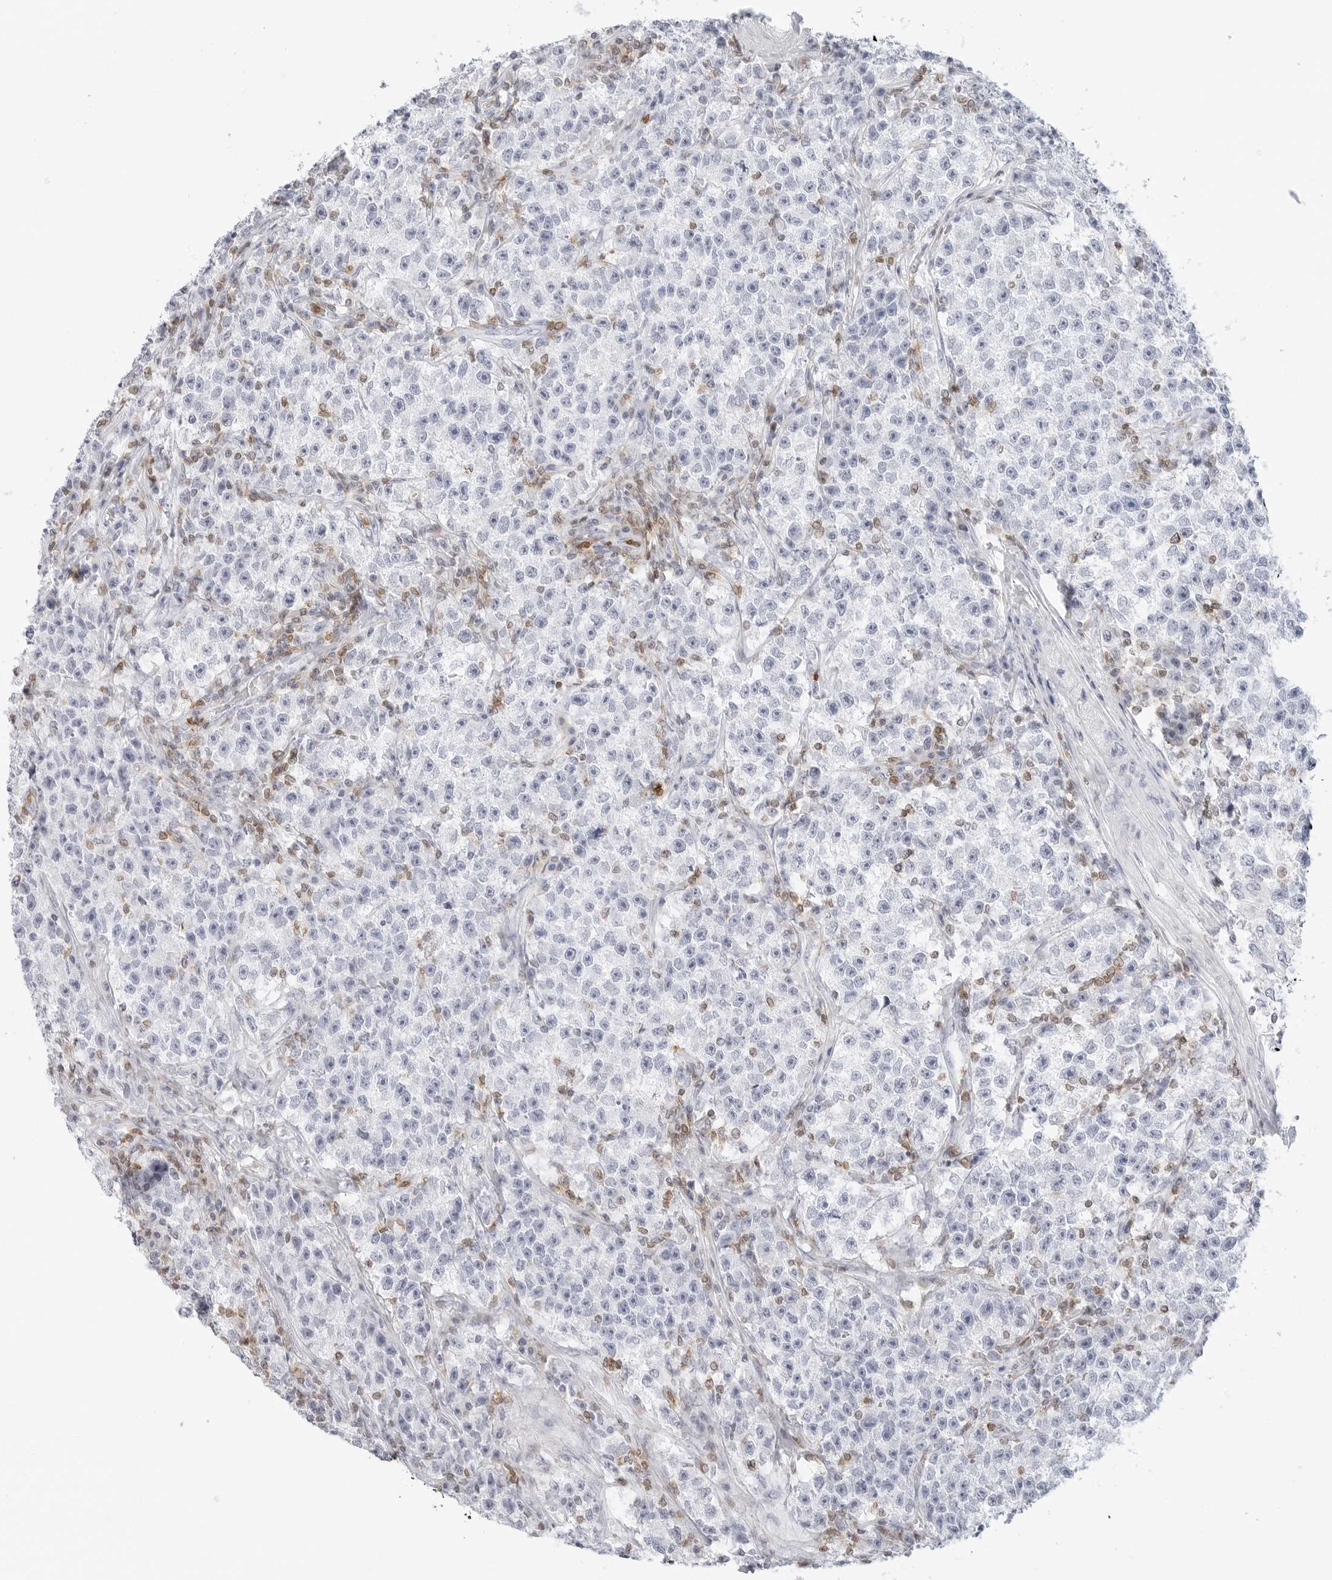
{"staining": {"intensity": "negative", "quantity": "none", "location": "none"}, "tissue": "testis cancer", "cell_type": "Tumor cells", "image_type": "cancer", "snomed": [{"axis": "morphology", "description": "Seminoma, NOS"}, {"axis": "topography", "description": "Testis"}], "caption": "Immunohistochemistry of human testis cancer exhibits no staining in tumor cells. (IHC, brightfield microscopy, high magnification).", "gene": "SLC9A3R1", "patient": {"sex": "male", "age": 22}}